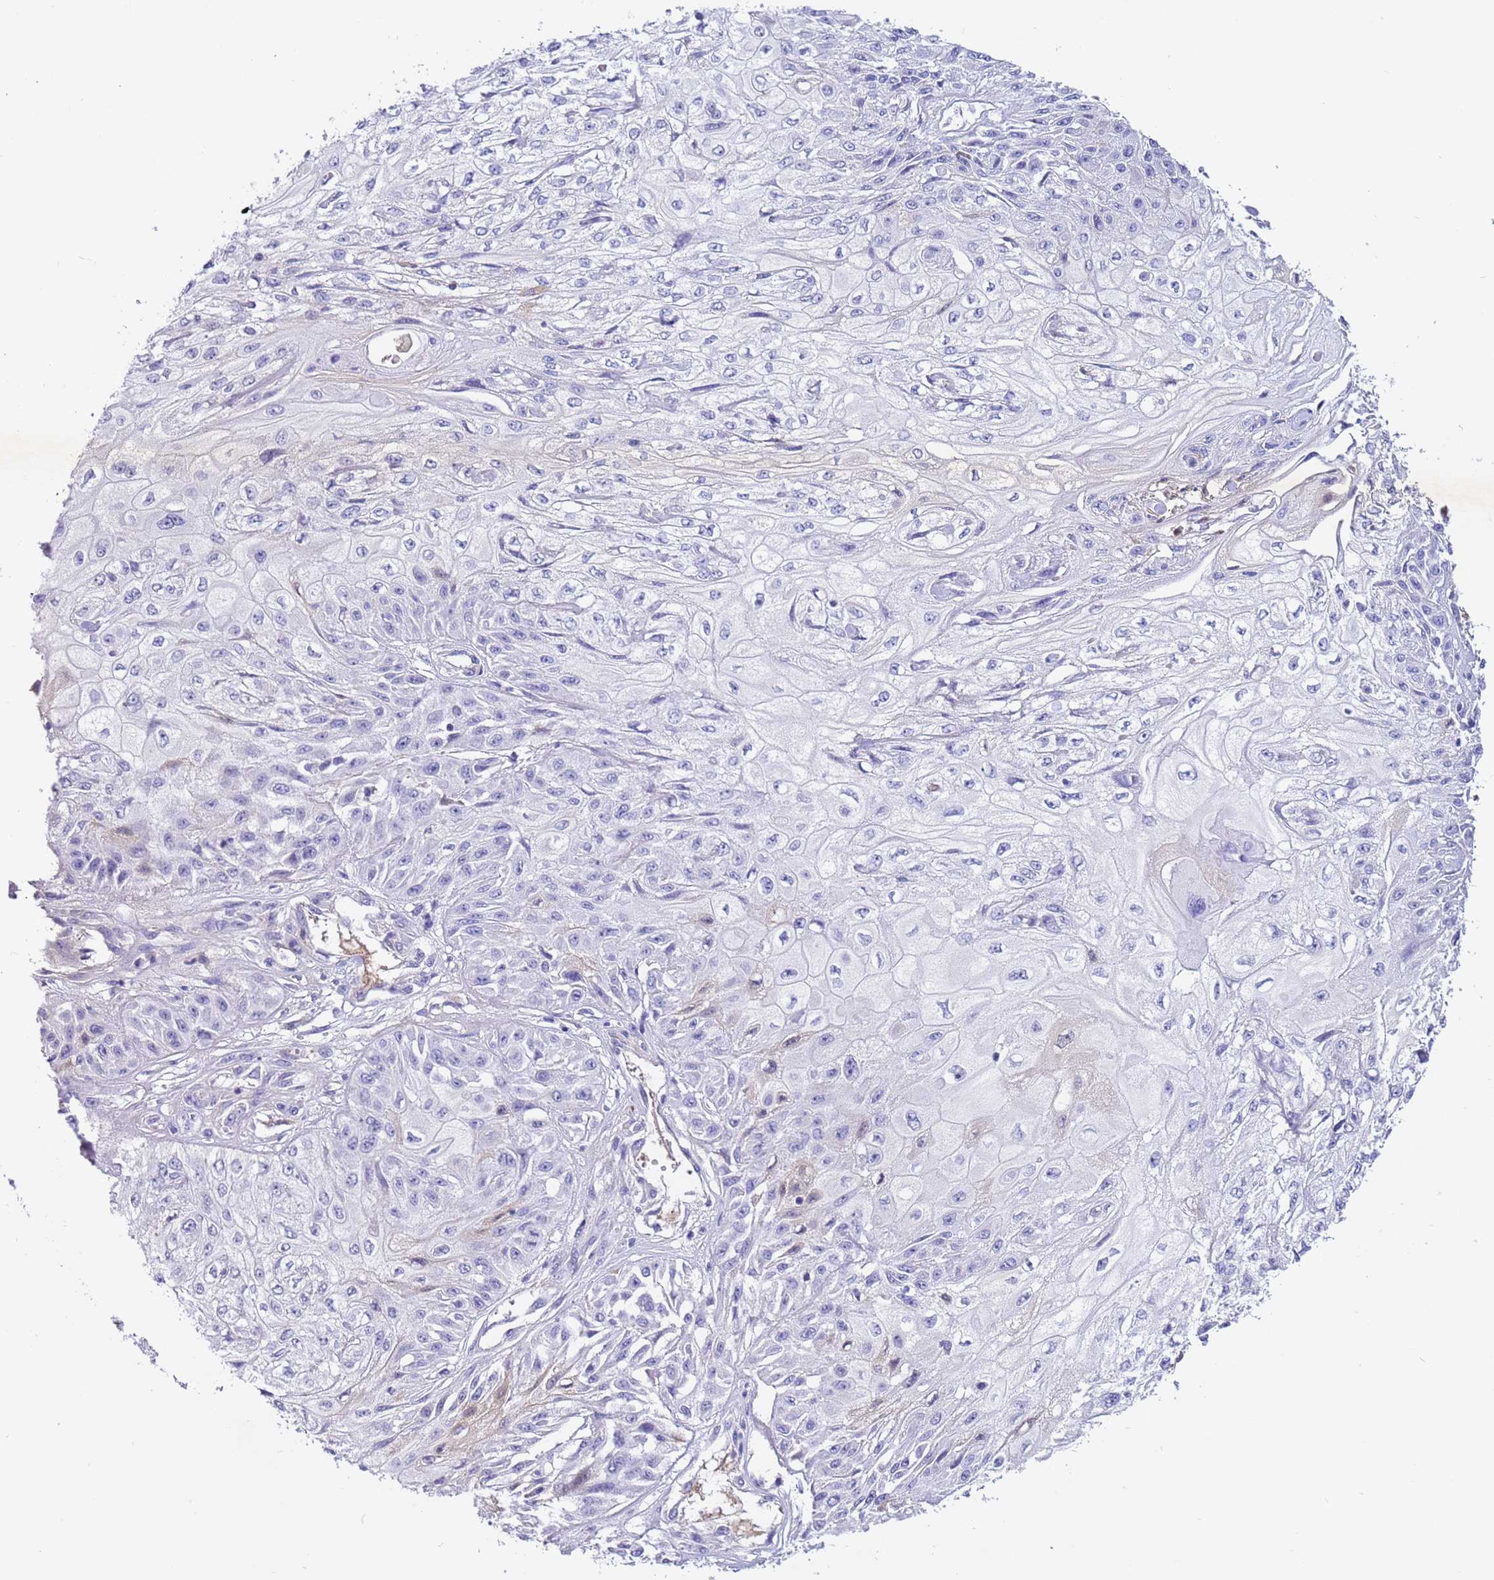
{"staining": {"intensity": "weak", "quantity": "<25%", "location": "nuclear"}, "tissue": "skin cancer", "cell_type": "Tumor cells", "image_type": "cancer", "snomed": [{"axis": "morphology", "description": "Squamous cell carcinoma, NOS"}, {"axis": "morphology", "description": "Squamous cell carcinoma, metastatic, NOS"}, {"axis": "topography", "description": "Skin"}, {"axis": "topography", "description": "Lymph node"}], "caption": "Tumor cells are negative for protein expression in human skin cancer.", "gene": "CFHR2", "patient": {"sex": "male", "age": 75}}